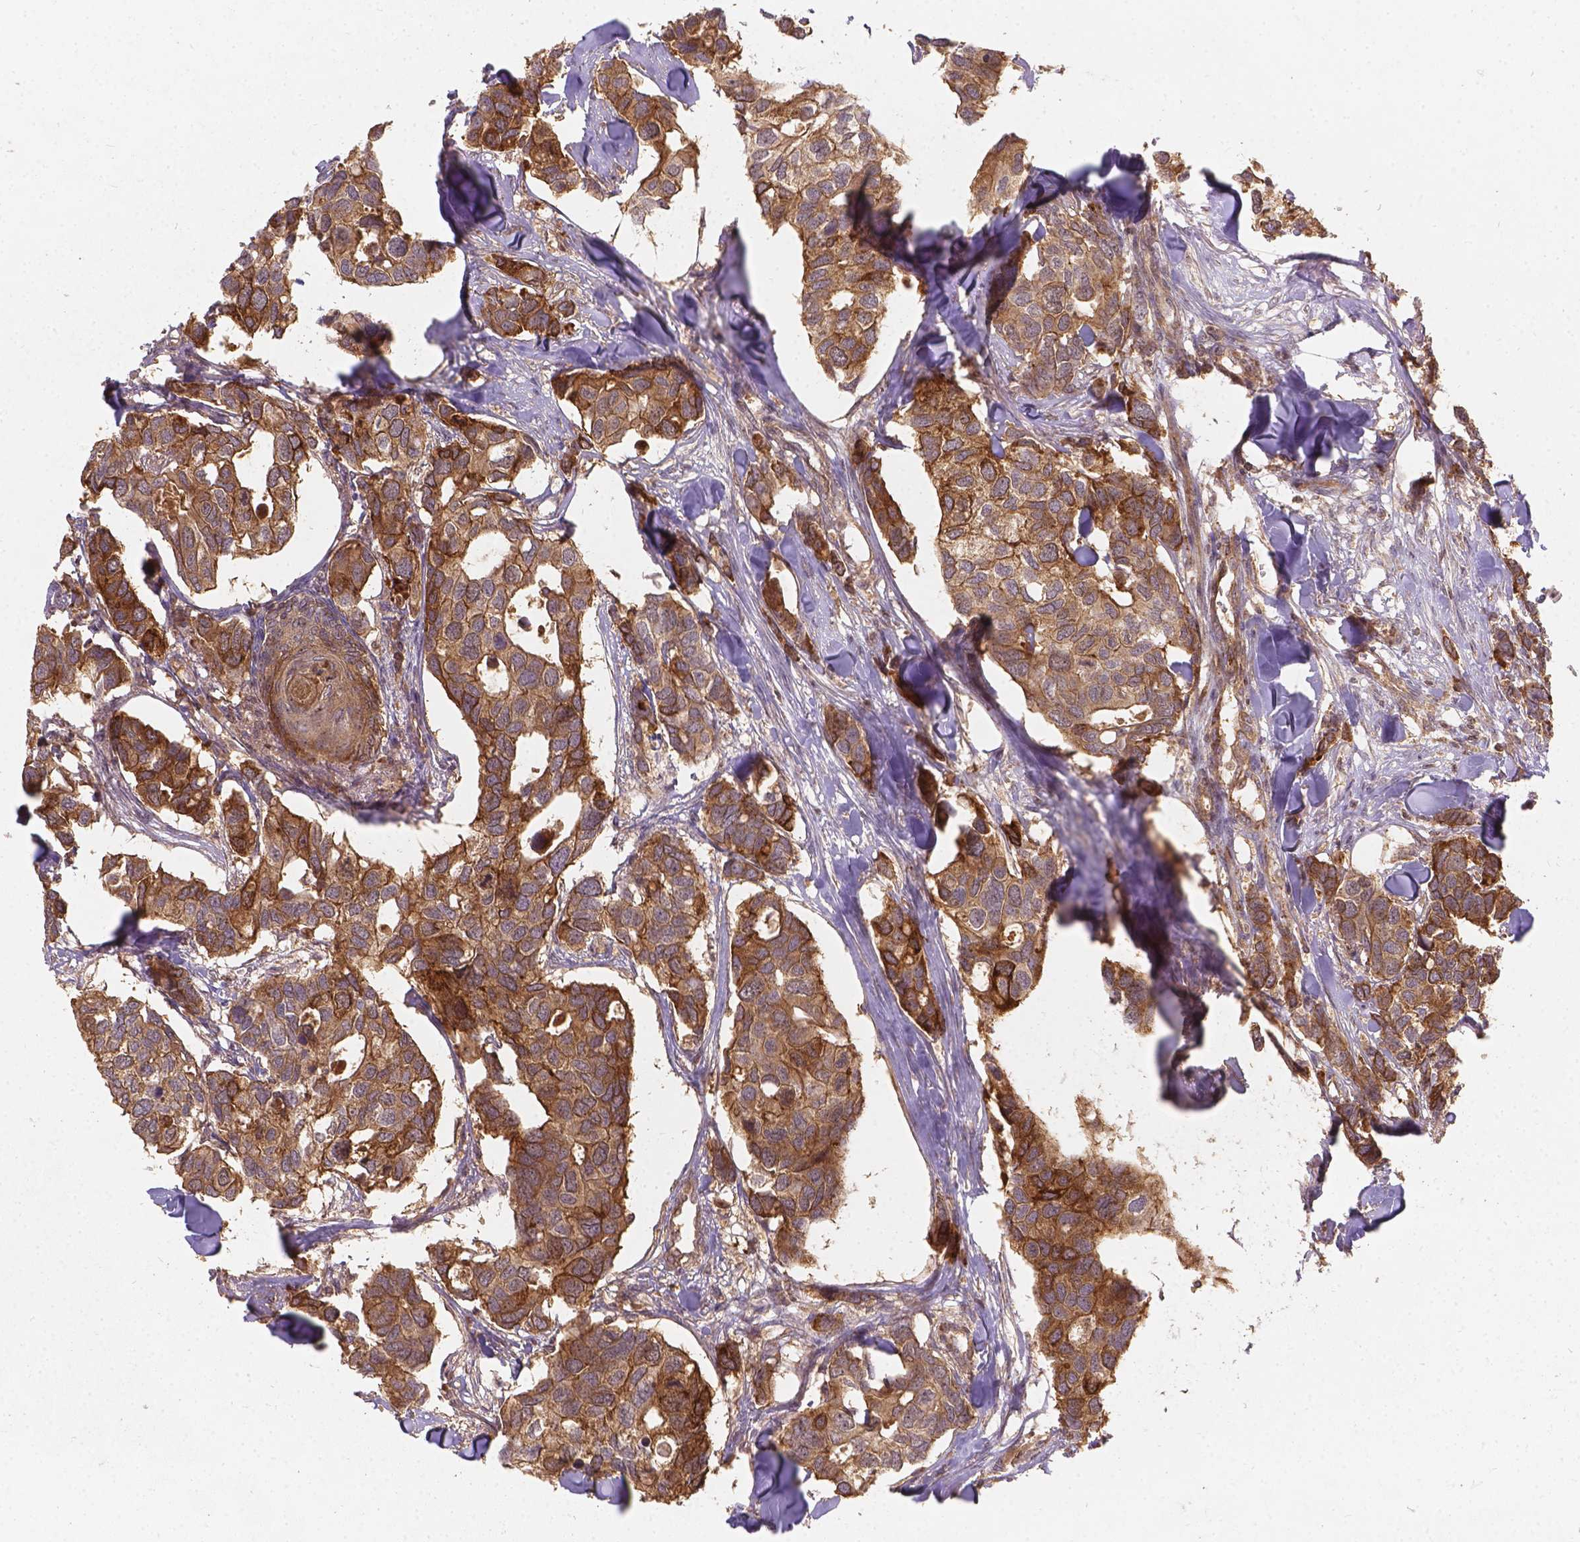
{"staining": {"intensity": "moderate", "quantity": ">75%", "location": "cytoplasmic/membranous"}, "tissue": "breast cancer", "cell_type": "Tumor cells", "image_type": "cancer", "snomed": [{"axis": "morphology", "description": "Duct carcinoma"}, {"axis": "topography", "description": "Breast"}], "caption": "Immunohistochemistry (IHC) of human breast infiltrating ductal carcinoma shows medium levels of moderate cytoplasmic/membranous expression in about >75% of tumor cells.", "gene": "XPR1", "patient": {"sex": "female", "age": 83}}